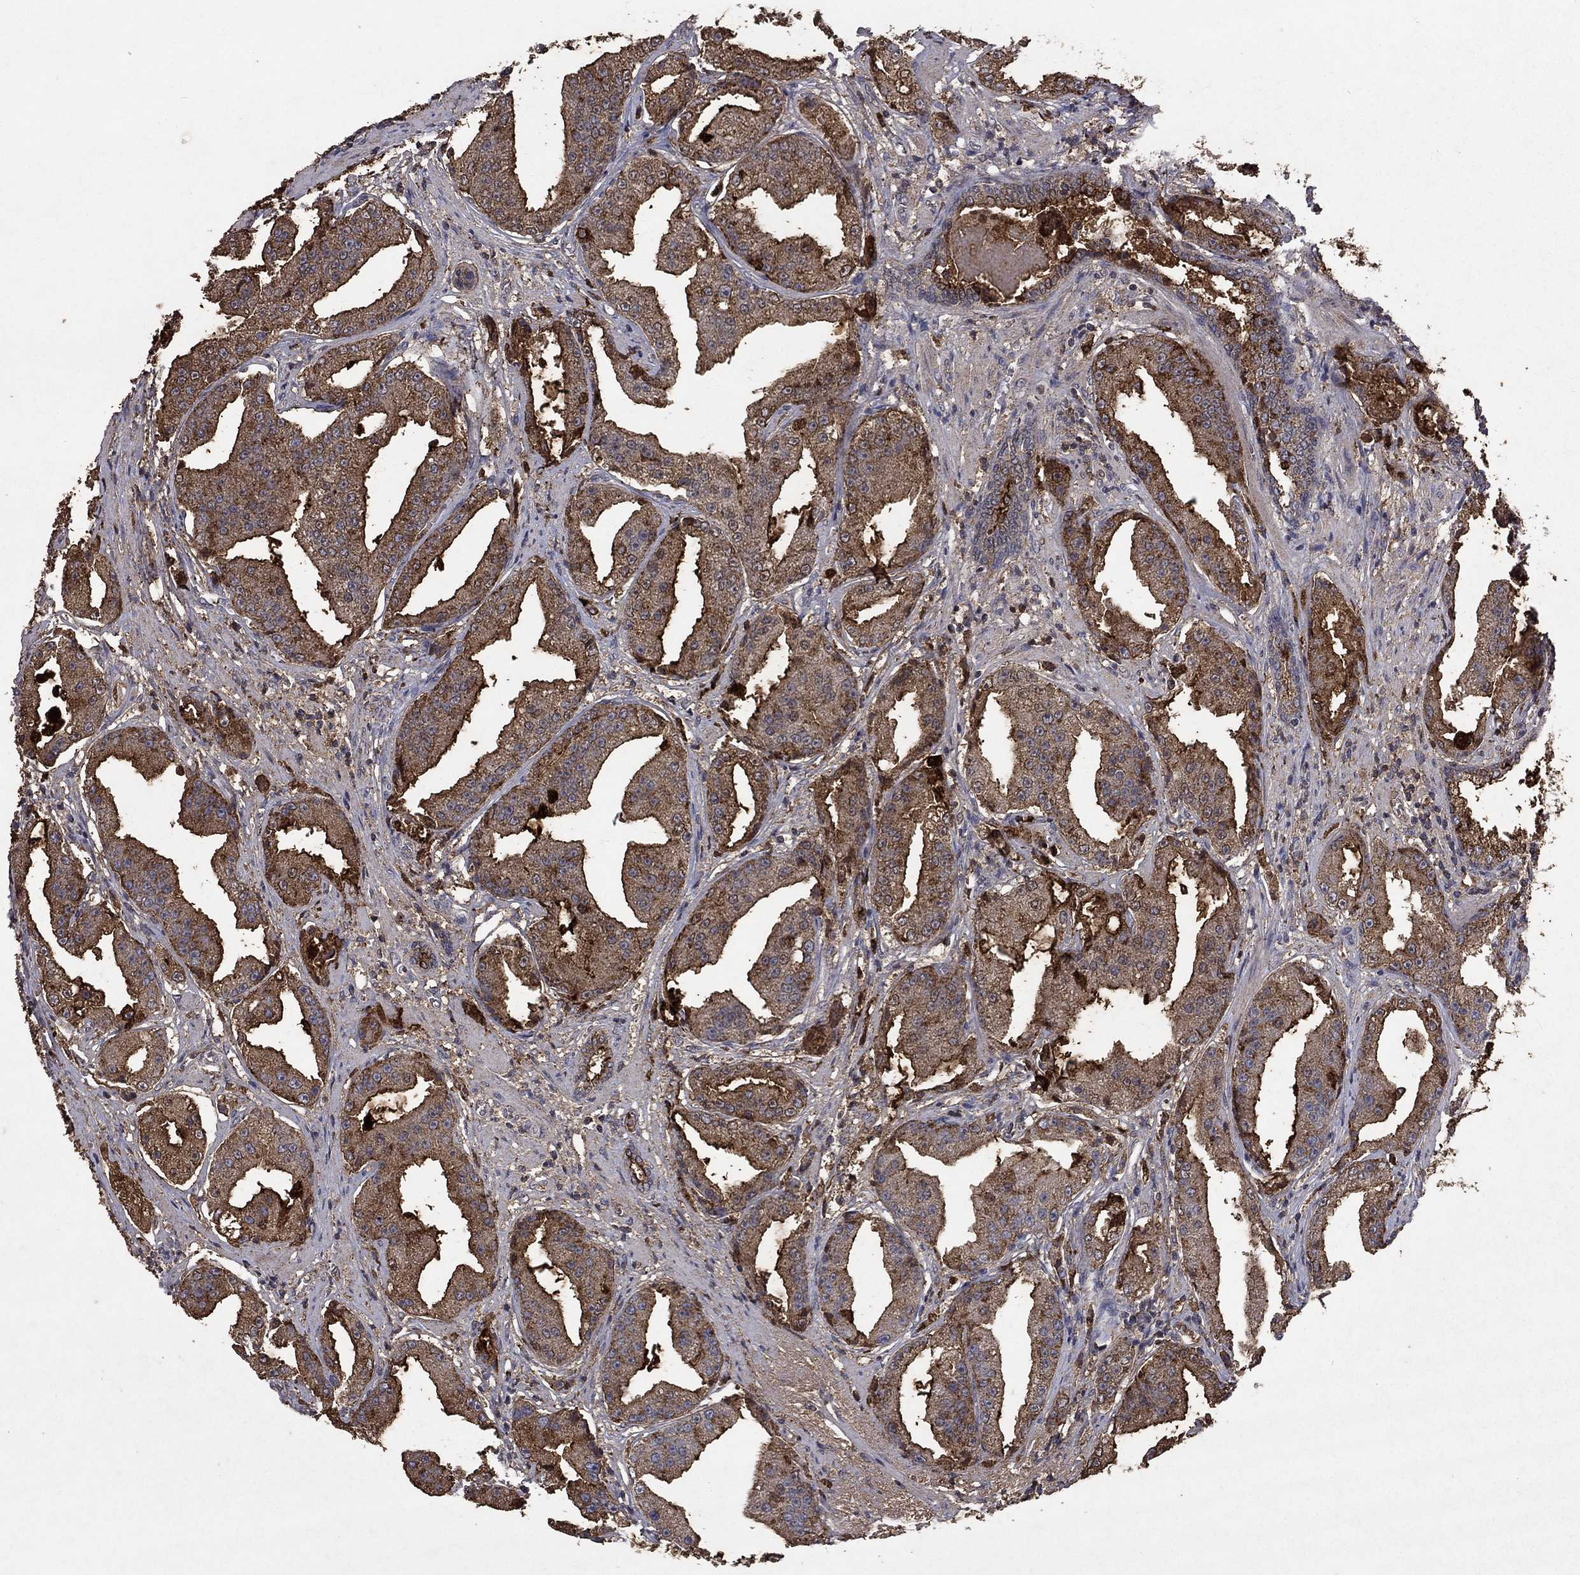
{"staining": {"intensity": "strong", "quantity": "<25%", "location": "cytoplasmic/membranous"}, "tissue": "prostate cancer", "cell_type": "Tumor cells", "image_type": "cancer", "snomed": [{"axis": "morphology", "description": "Adenocarcinoma, Low grade"}, {"axis": "topography", "description": "Prostate"}], "caption": "Tumor cells show medium levels of strong cytoplasmic/membranous positivity in about <25% of cells in human prostate adenocarcinoma (low-grade). Using DAB (brown) and hematoxylin (blue) stains, captured at high magnification using brightfield microscopy.", "gene": "CD24", "patient": {"sex": "male", "age": 62}}